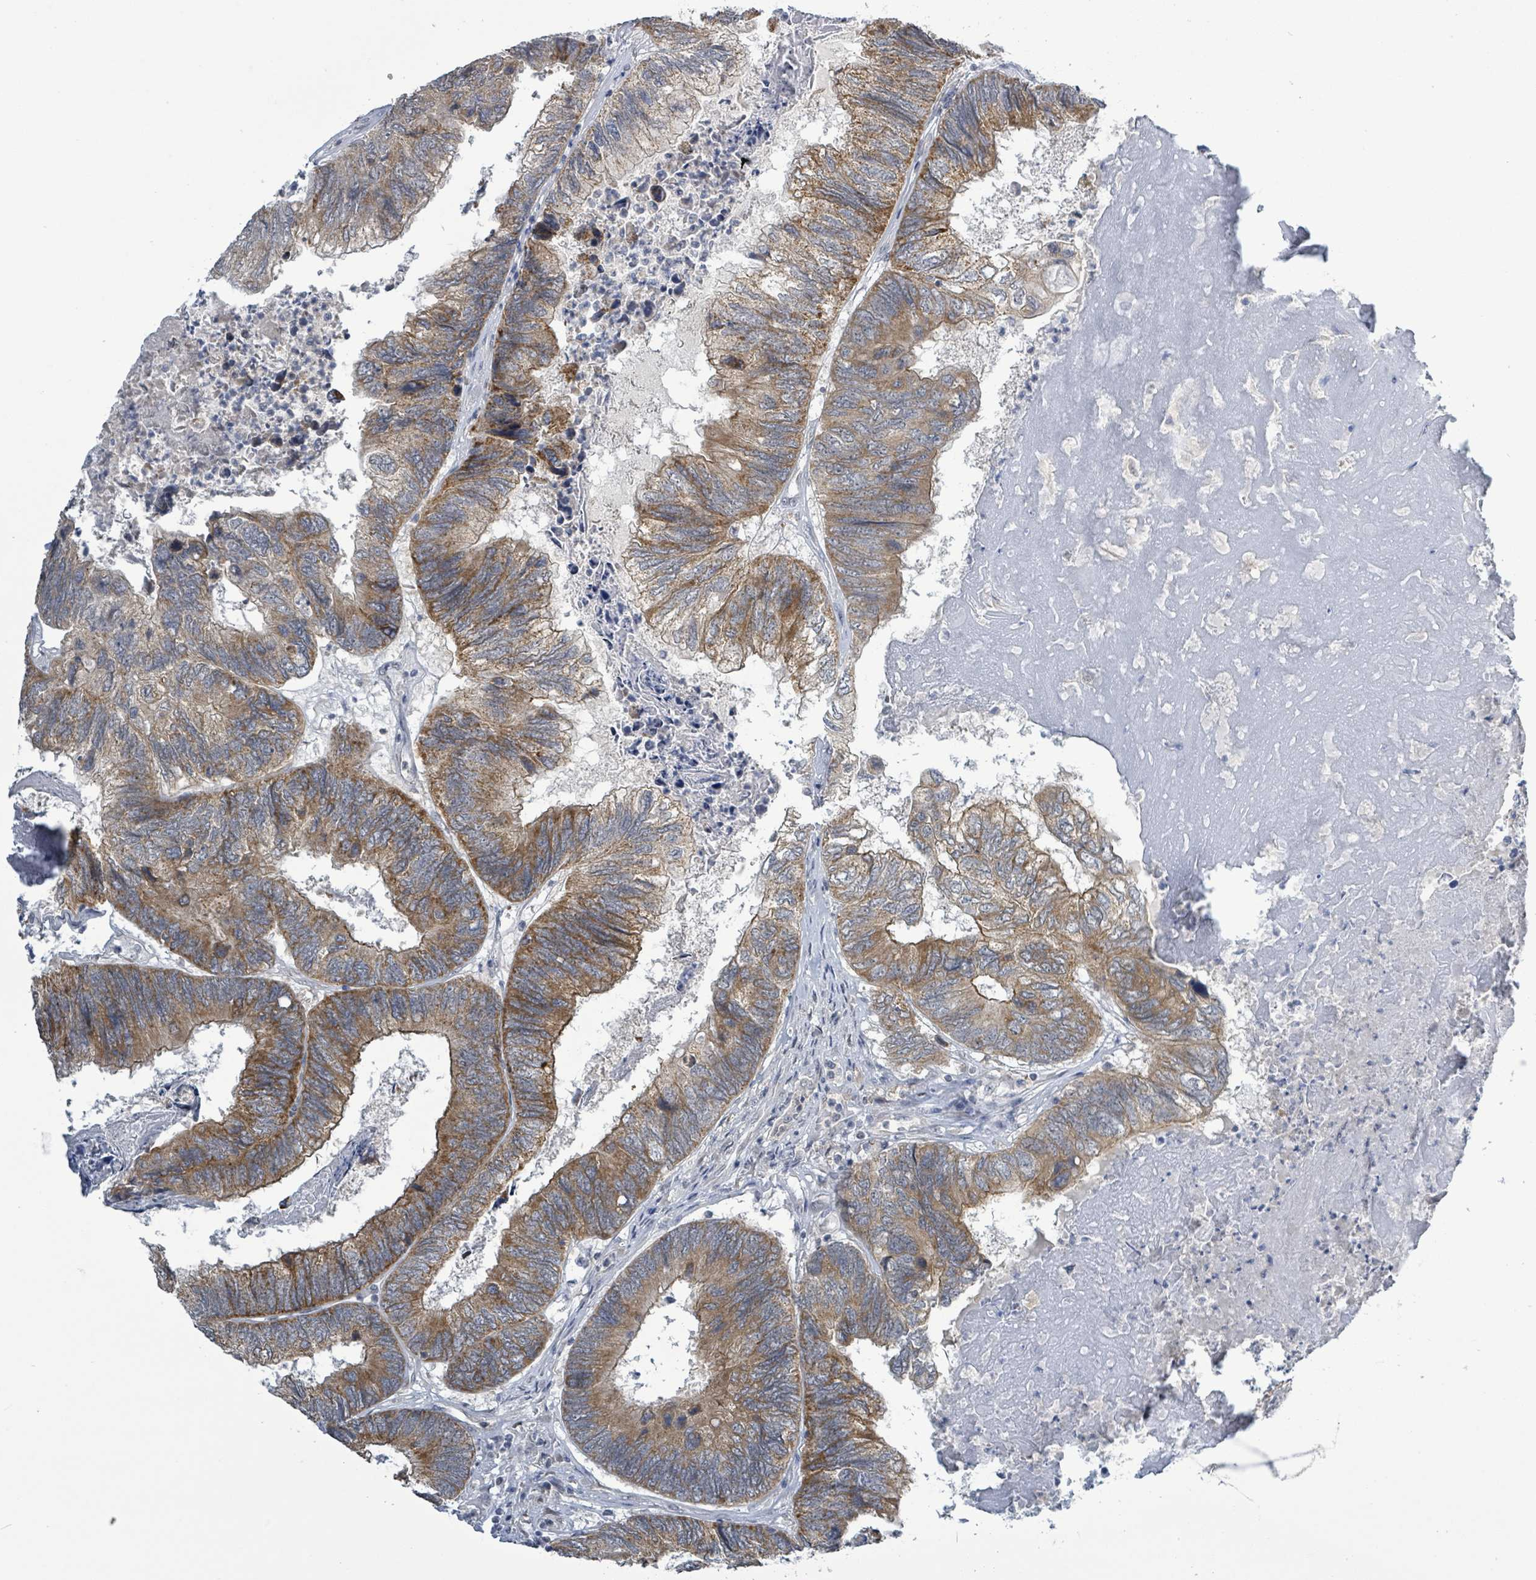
{"staining": {"intensity": "moderate", "quantity": ">75%", "location": "cytoplasmic/membranous"}, "tissue": "colorectal cancer", "cell_type": "Tumor cells", "image_type": "cancer", "snomed": [{"axis": "morphology", "description": "Adenocarcinoma, NOS"}, {"axis": "topography", "description": "Colon"}], "caption": "Colorectal cancer tissue exhibits moderate cytoplasmic/membranous expression in about >75% of tumor cells, visualized by immunohistochemistry.", "gene": "COQ10B", "patient": {"sex": "female", "age": 67}}